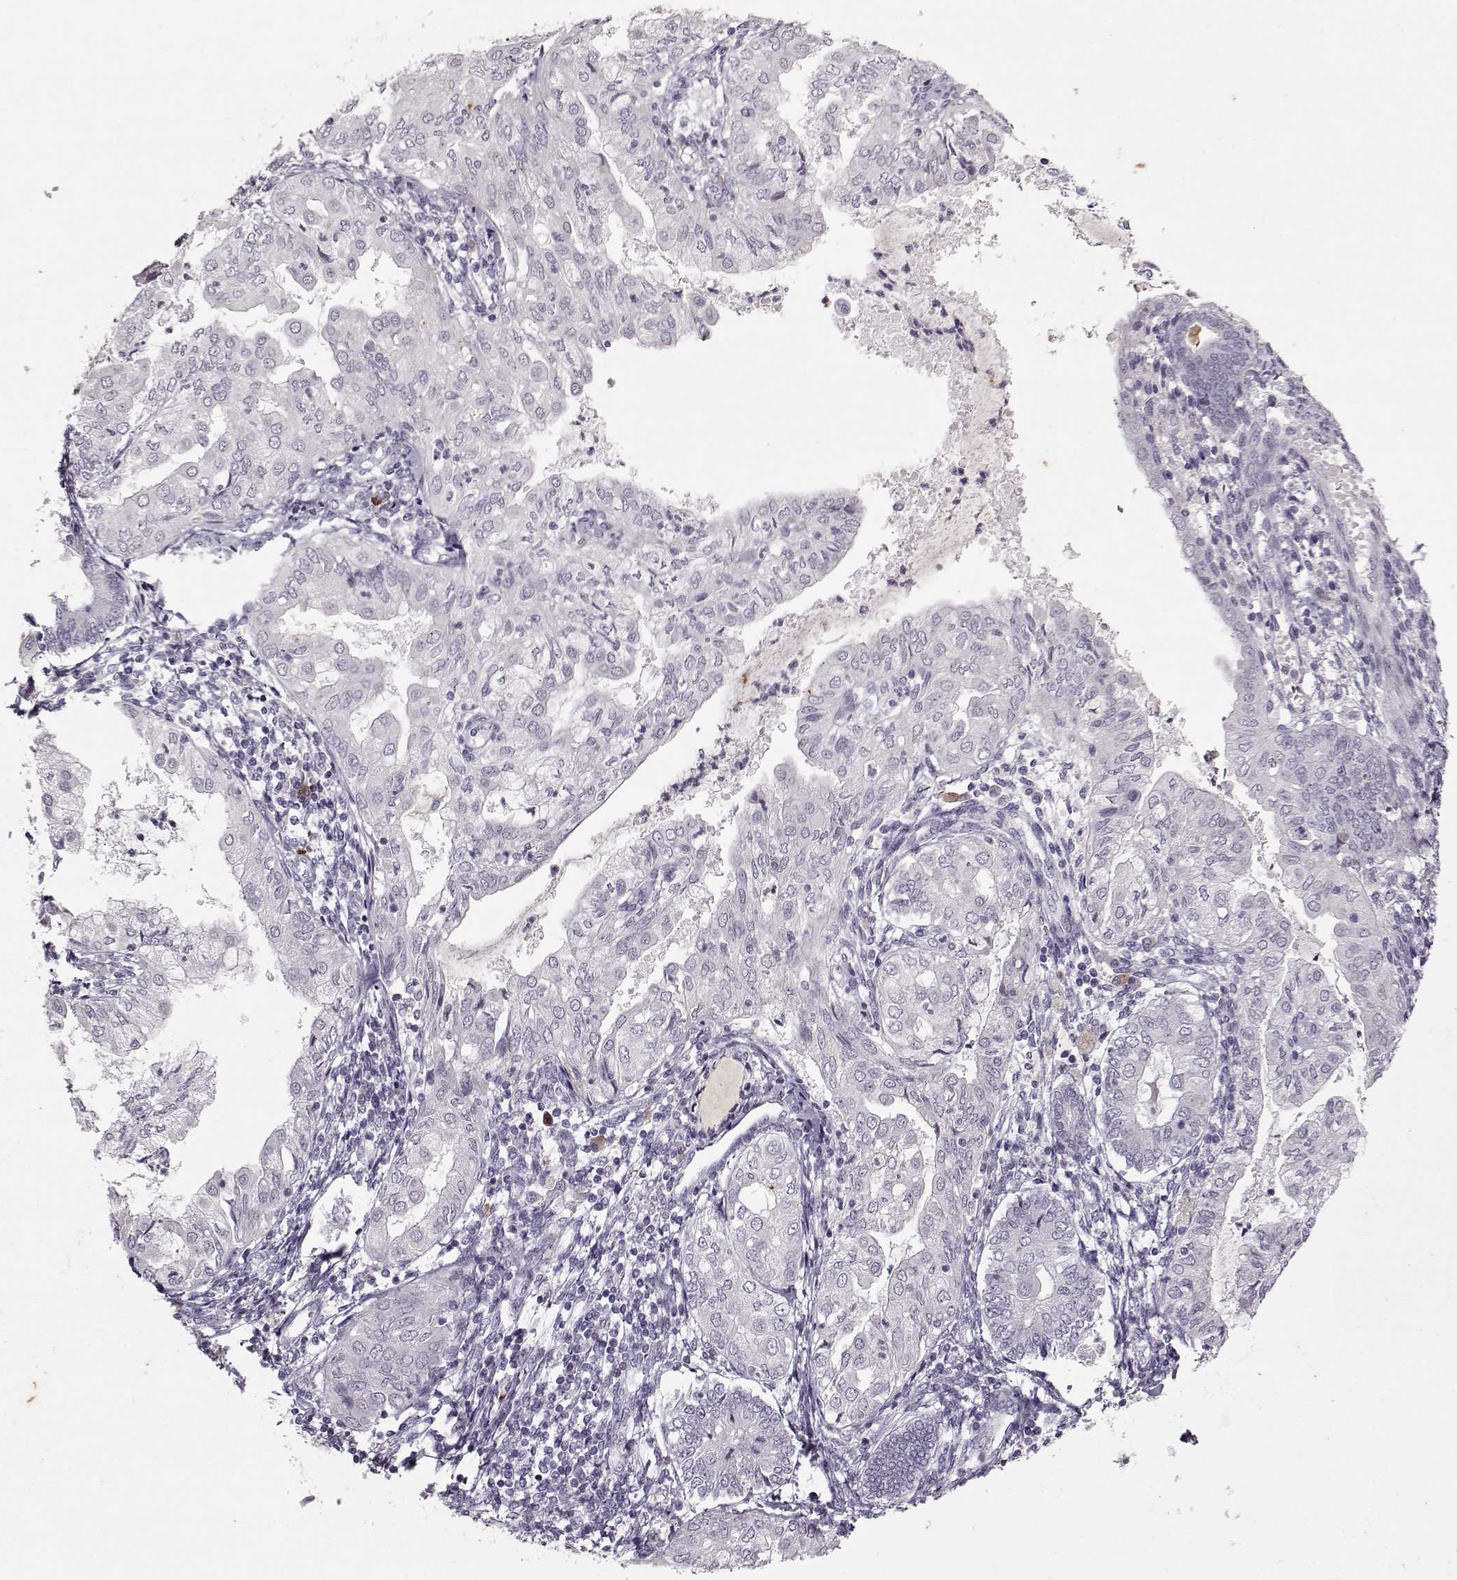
{"staining": {"intensity": "negative", "quantity": "none", "location": "none"}, "tissue": "endometrial cancer", "cell_type": "Tumor cells", "image_type": "cancer", "snomed": [{"axis": "morphology", "description": "Adenocarcinoma, NOS"}, {"axis": "topography", "description": "Endometrium"}], "caption": "Tumor cells show no significant expression in endometrial adenocarcinoma. (IHC, brightfield microscopy, high magnification).", "gene": "KRT9", "patient": {"sex": "female", "age": 68}}